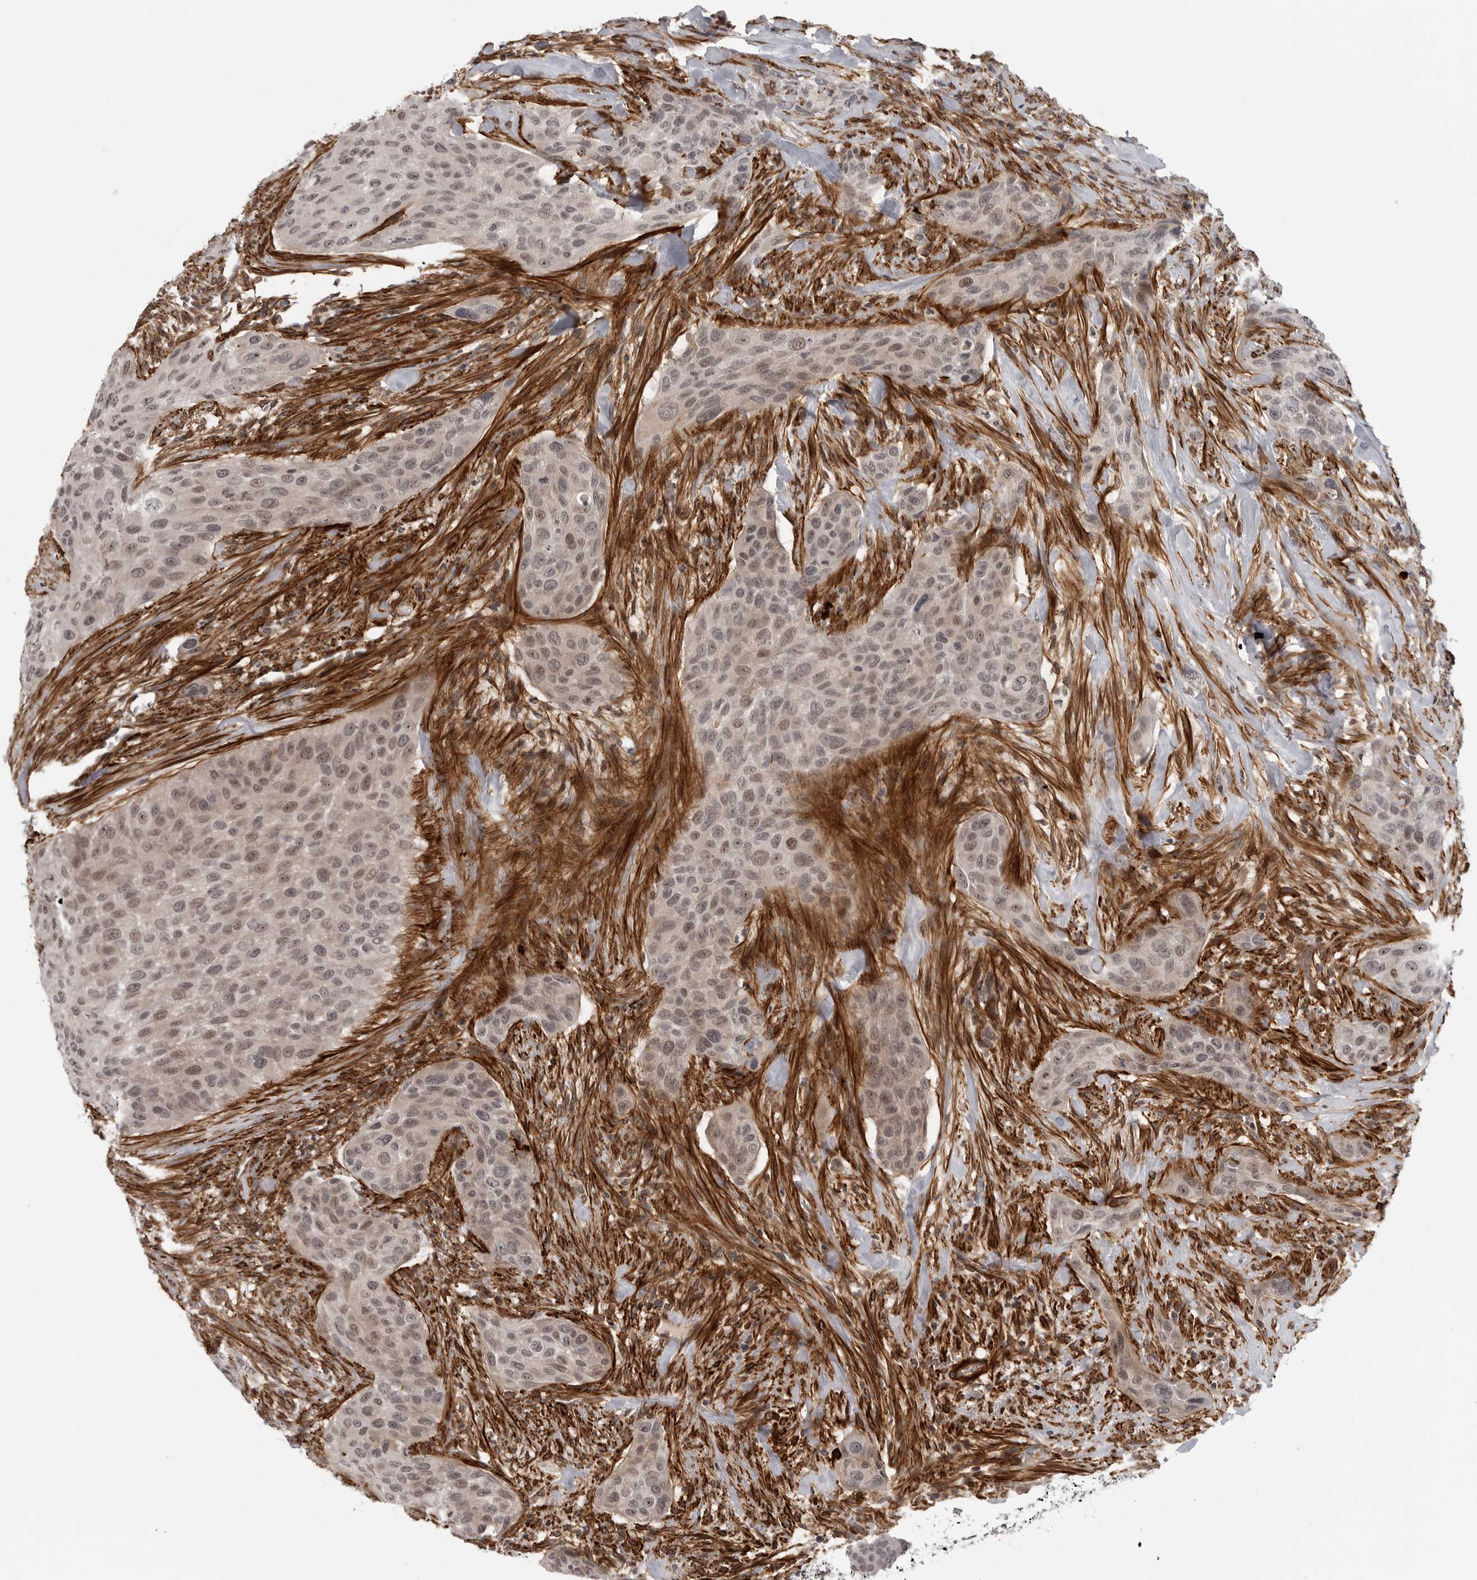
{"staining": {"intensity": "weak", "quantity": ">75%", "location": "nuclear"}, "tissue": "urothelial cancer", "cell_type": "Tumor cells", "image_type": "cancer", "snomed": [{"axis": "morphology", "description": "Urothelial carcinoma, High grade"}, {"axis": "topography", "description": "Urinary bladder"}], "caption": "IHC staining of urothelial cancer, which exhibits low levels of weak nuclear positivity in about >75% of tumor cells indicating weak nuclear protein staining. The staining was performed using DAB (brown) for protein detection and nuclei were counterstained in hematoxylin (blue).", "gene": "TUT4", "patient": {"sex": "male", "age": 35}}